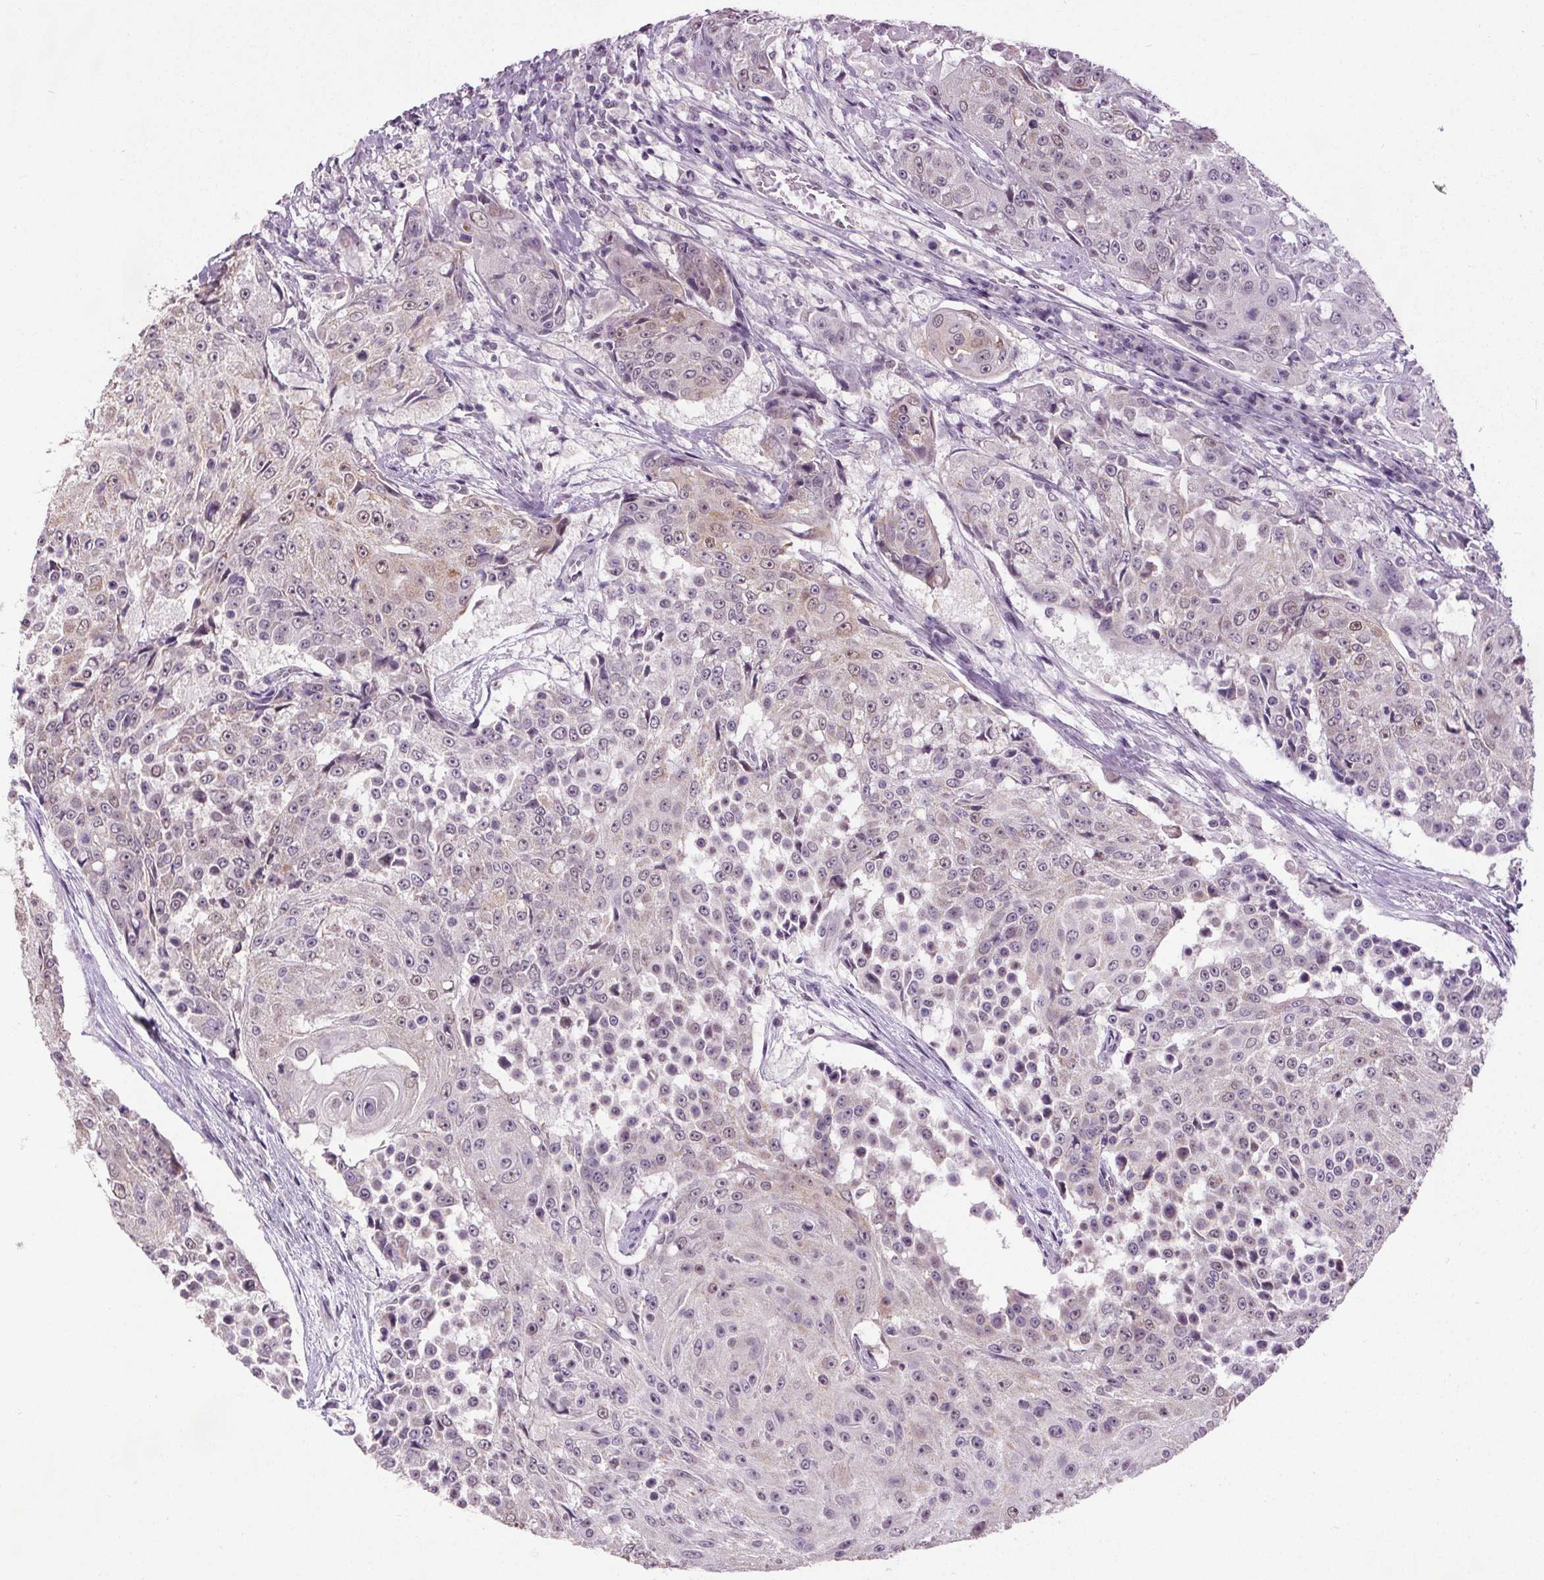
{"staining": {"intensity": "weak", "quantity": "<25%", "location": "cytoplasmic/membranous,nuclear"}, "tissue": "urothelial cancer", "cell_type": "Tumor cells", "image_type": "cancer", "snomed": [{"axis": "morphology", "description": "Urothelial carcinoma, High grade"}, {"axis": "topography", "description": "Urinary bladder"}], "caption": "IHC of urothelial carcinoma (high-grade) demonstrates no staining in tumor cells.", "gene": "SLC2A9", "patient": {"sex": "female", "age": 63}}